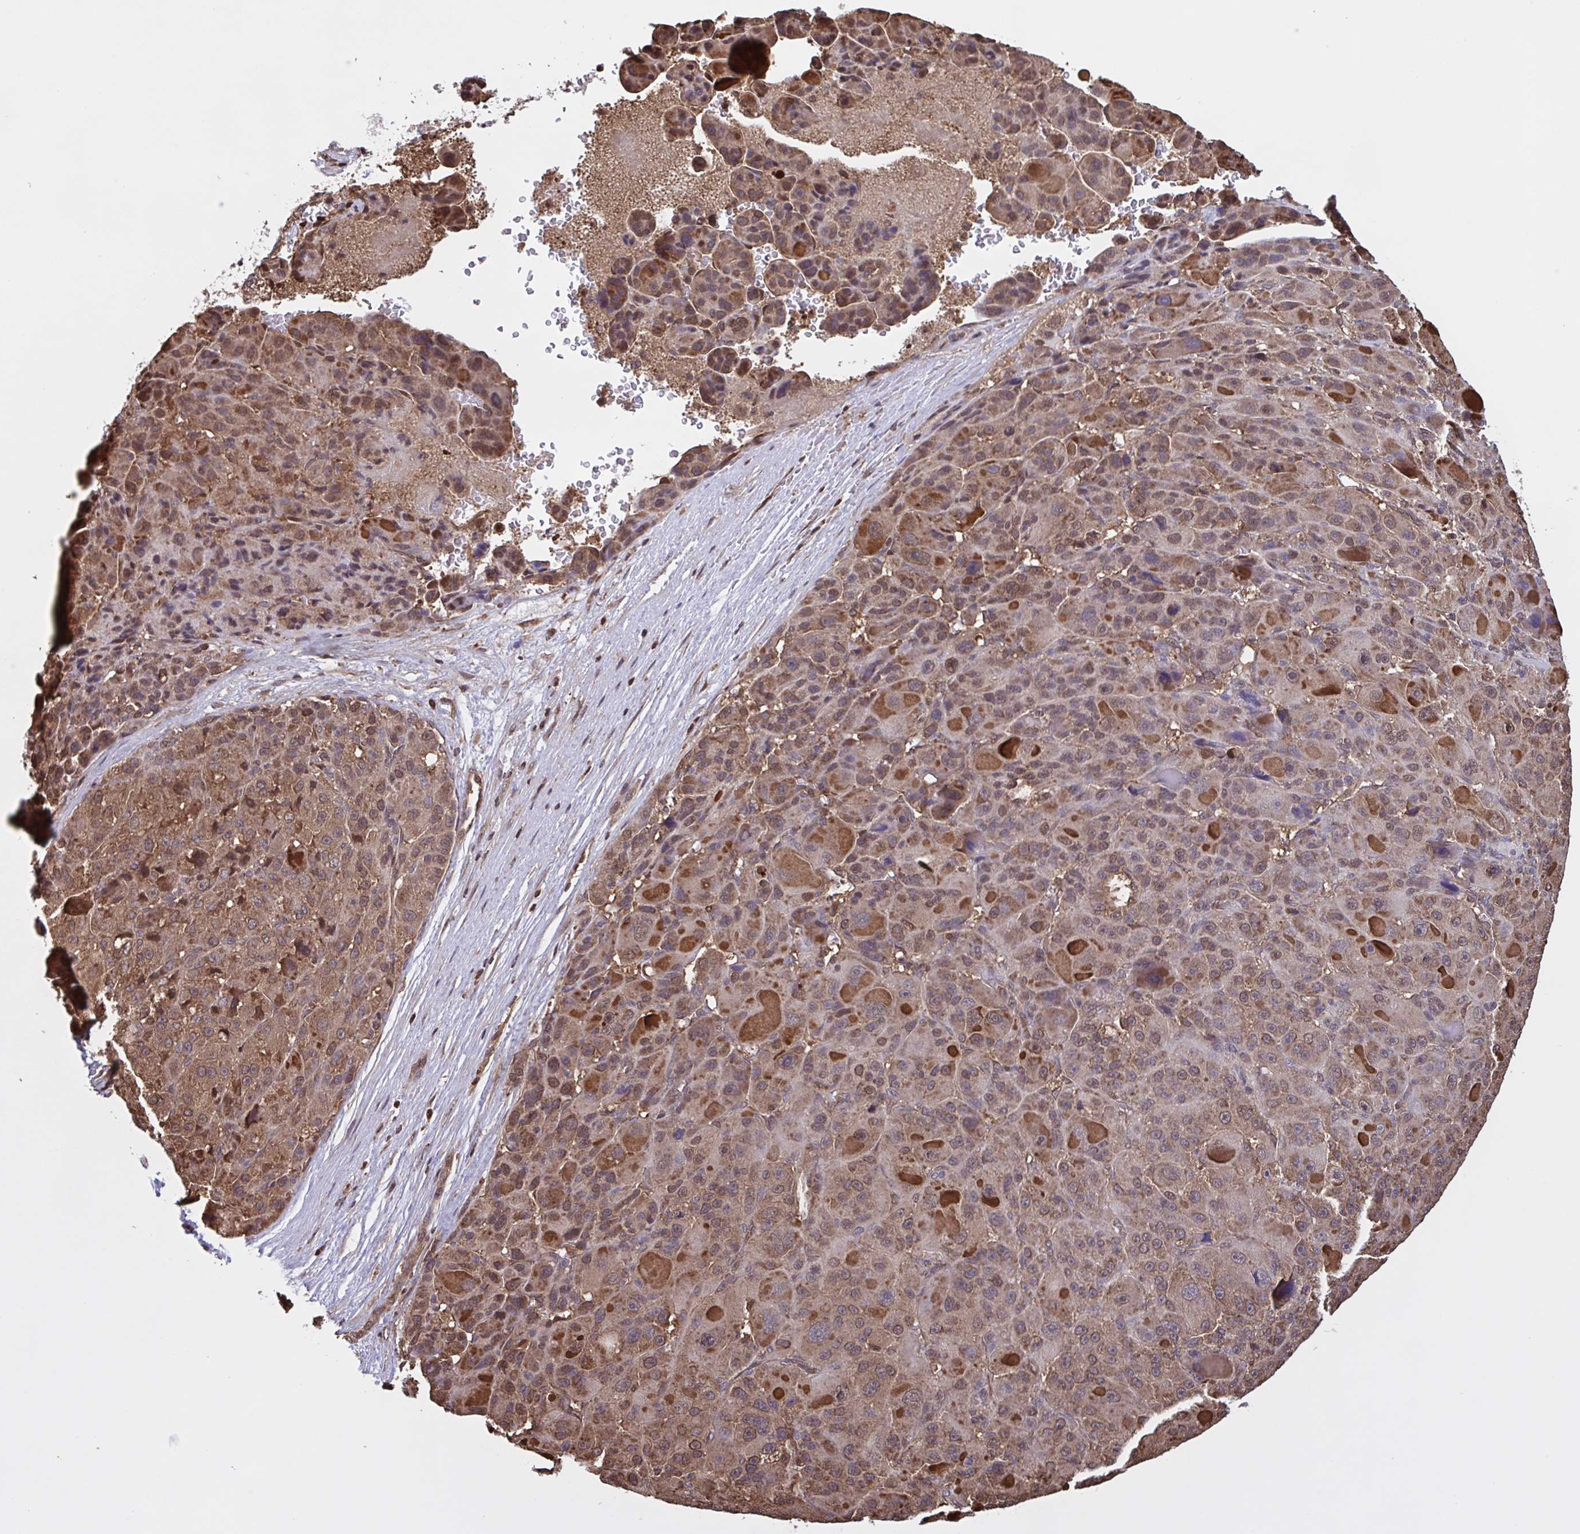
{"staining": {"intensity": "weak", "quantity": "25%-75%", "location": "cytoplasmic/membranous"}, "tissue": "liver cancer", "cell_type": "Tumor cells", "image_type": "cancer", "snomed": [{"axis": "morphology", "description": "Carcinoma, Hepatocellular, NOS"}, {"axis": "topography", "description": "Liver"}], "caption": "Human liver cancer (hepatocellular carcinoma) stained for a protein (brown) shows weak cytoplasmic/membranous positive positivity in approximately 25%-75% of tumor cells.", "gene": "SEC63", "patient": {"sex": "male", "age": 76}}